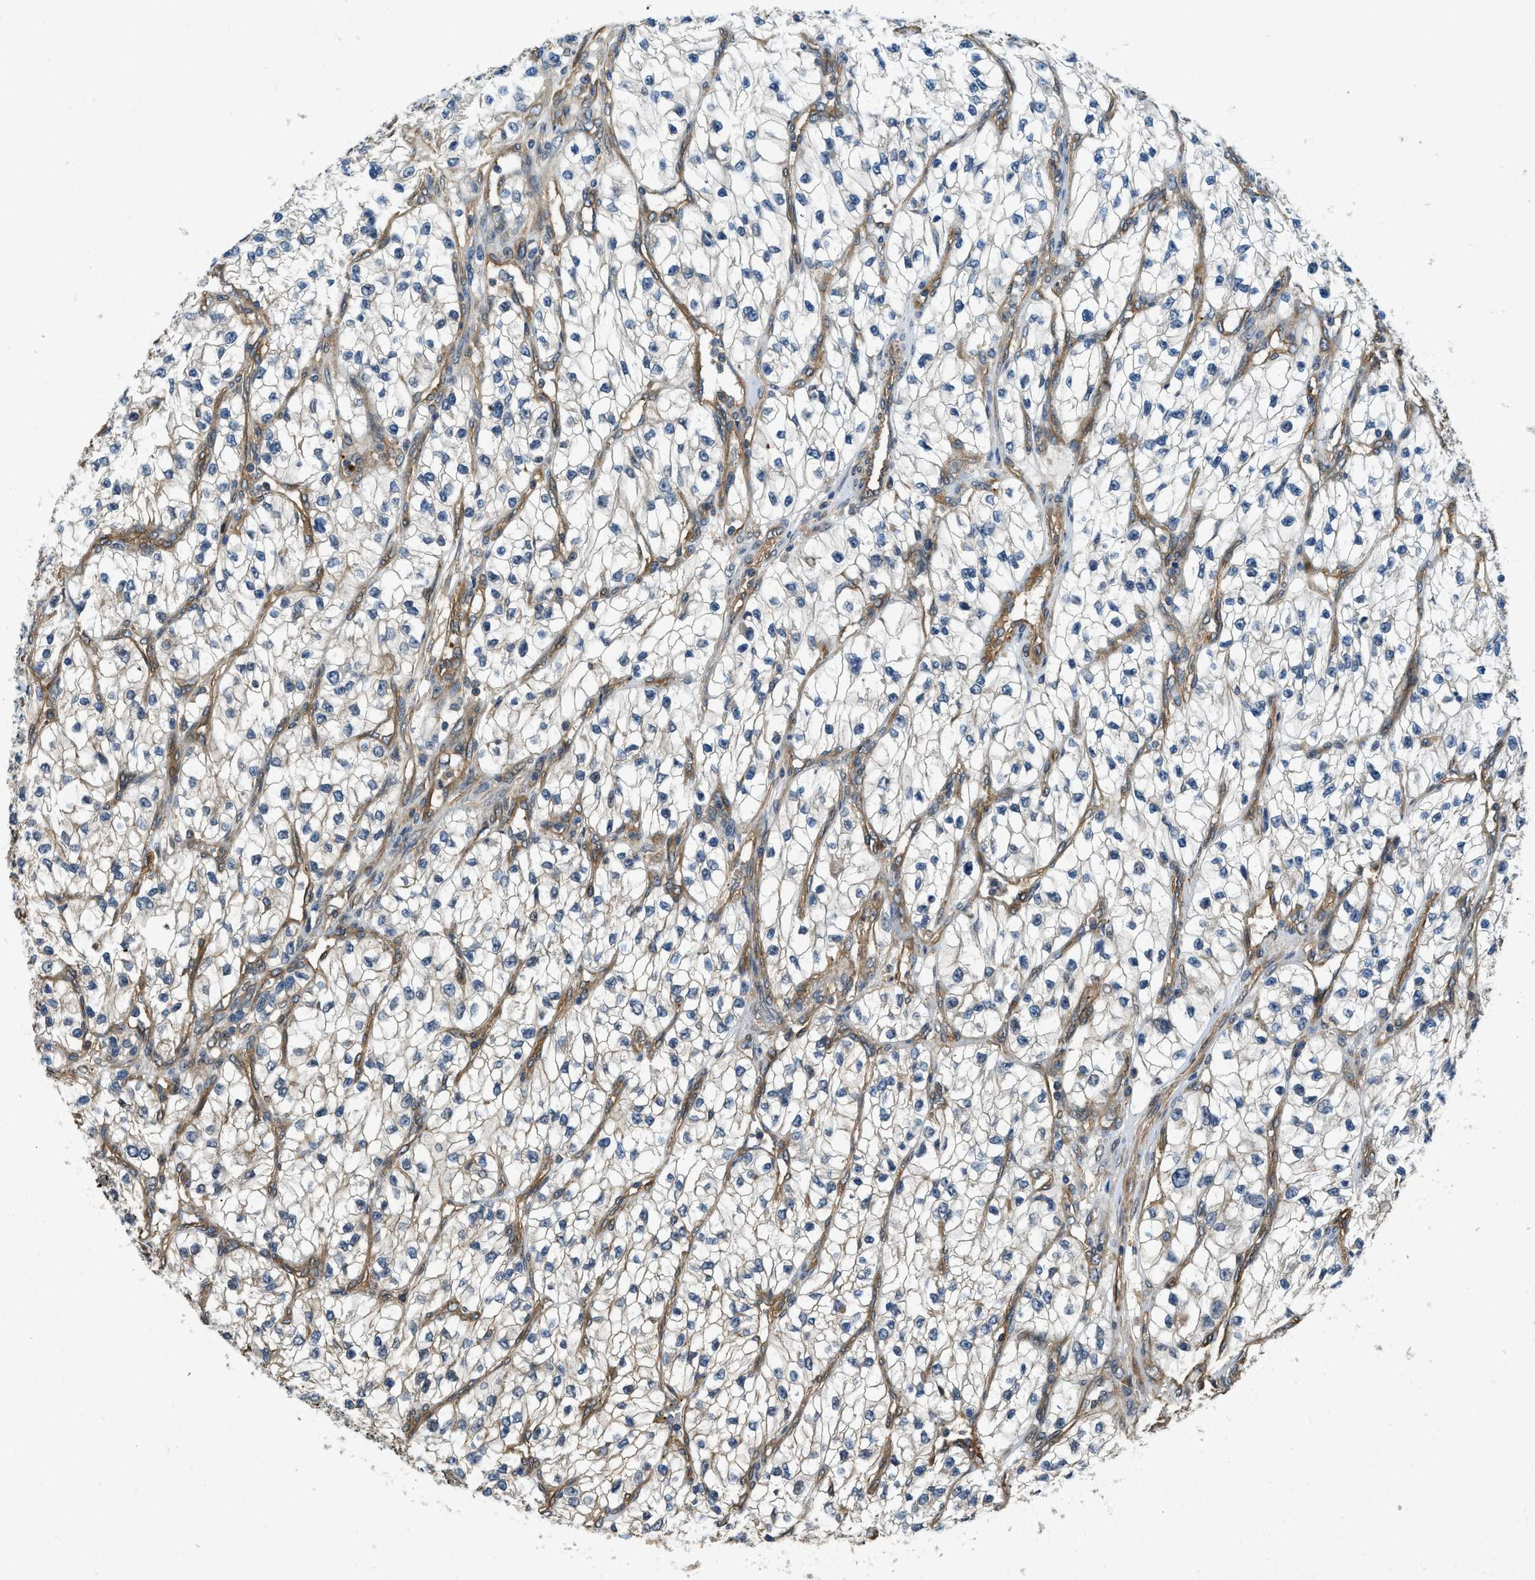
{"staining": {"intensity": "negative", "quantity": "none", "location": "none"}, "tissue": "renal cancer", "cell_type": "Tumor cells", "image_type": "cancer", "snomed": [{"axis": "morphology", "description": "Adenocarcinoma, NOS"}, {"axis": "topography", "description": "Kidney"}], "caption": "This is a photomicrograph of IHC staining of renal cancer, which shows no positivity in tumor cells.", "gene": "CGN", "patient": {"sex": "female", "age": 57}}